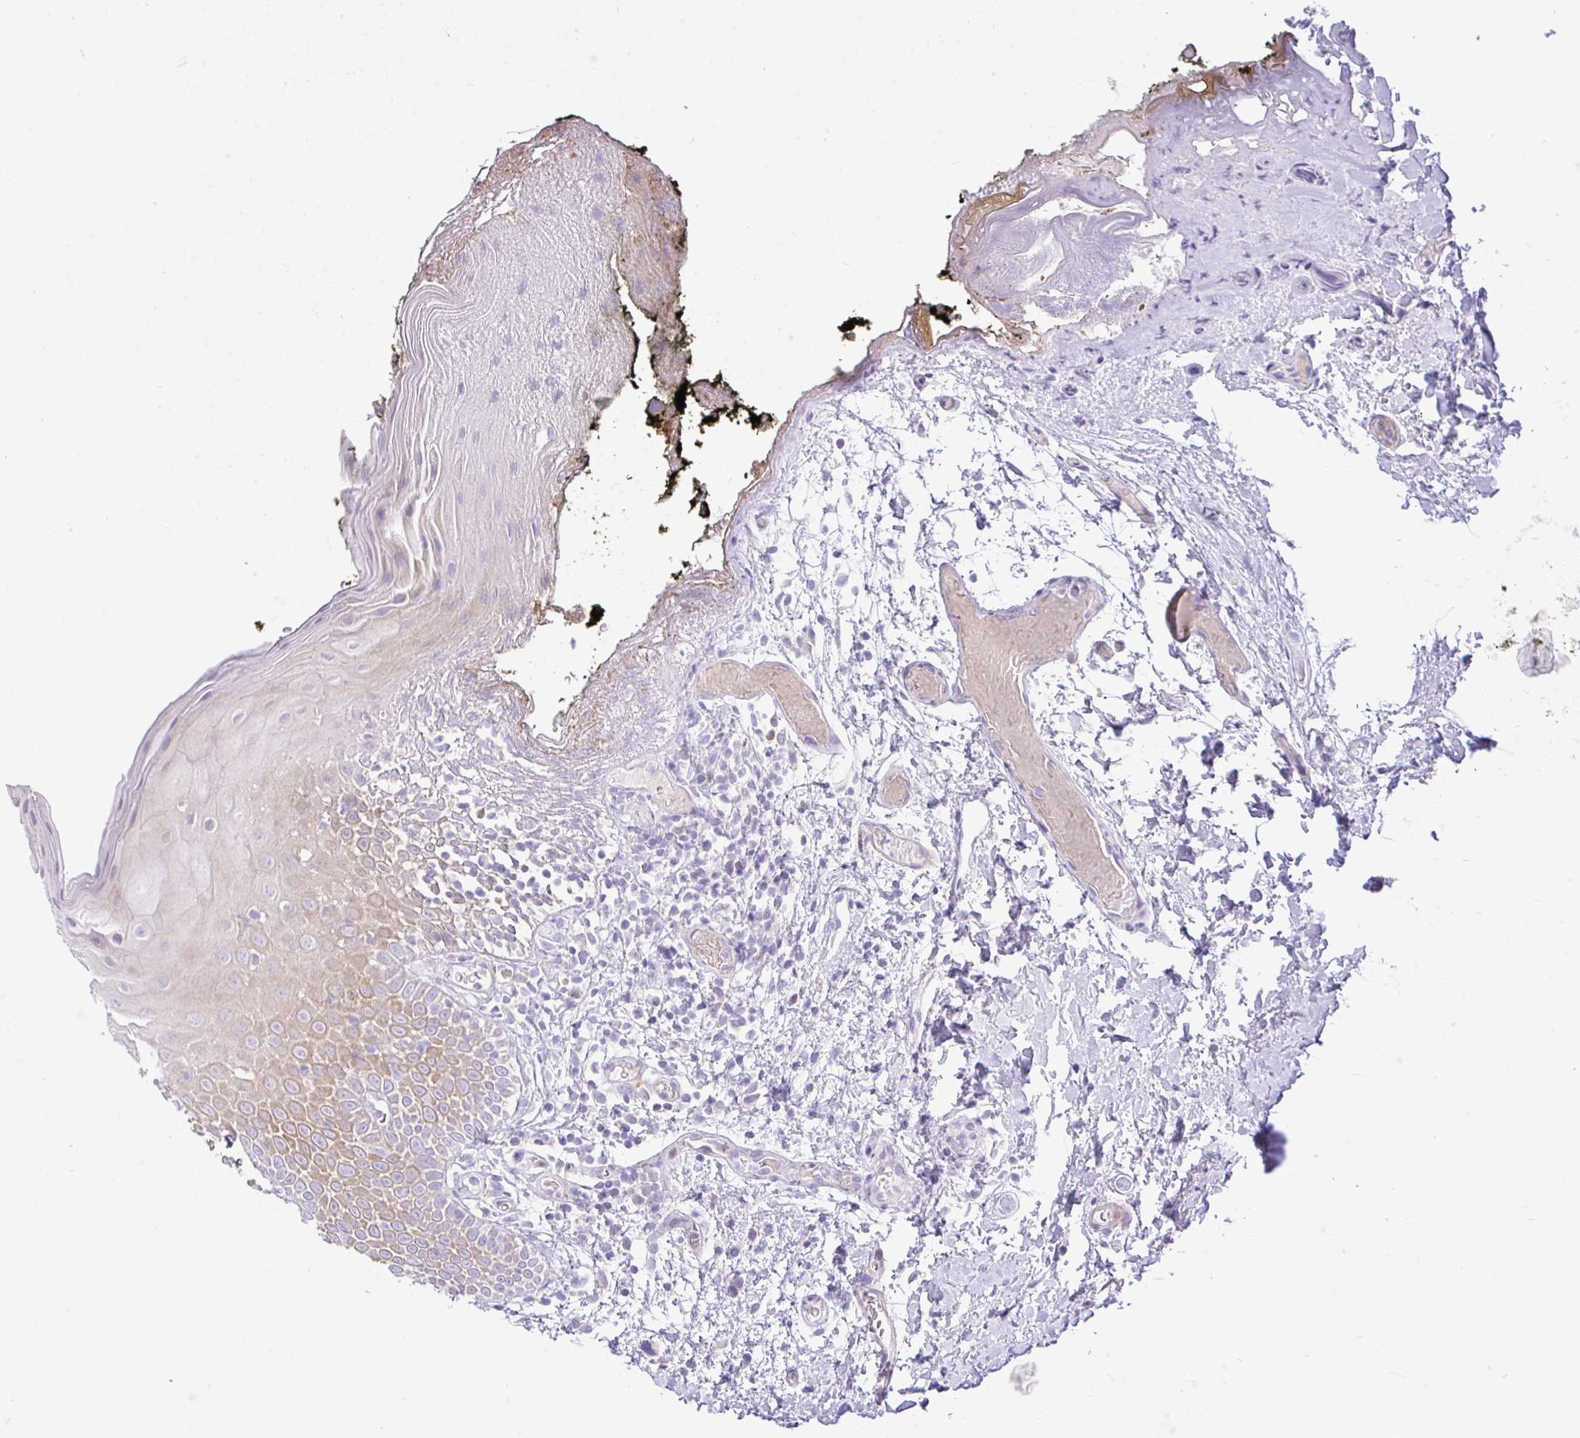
{"staining": {"intensity": "weak", "quantity": "25%-75%", "location": "cytoplasmic/membranous"}, "tissue": "oral mucosa", "cell_type": "Squamous epithelial cells", "image_type": "normal", "snomed": [{"axis": "morphology", "description": "Normal tissue, NOS"}, {"axis": "morphology", "description": "Squamous cell carcinoma, NOS"}, {"axis": "topography", "description": "Oral tissue"}, {"axis": "topography", "description": "Tounge, NOS"}, {"axis": "topography", "description": "Head-Neck"}], "caption": "Normal oral mucosa demonstrates weak cytoplasmic/membranous expression in about 25%-75% of squamous epithelial cells (DAB = brown stain, brightfield microscopy at high magnification)..", "gene": "EEF1A1", "patient": {"sex": "male", "age": 76}}